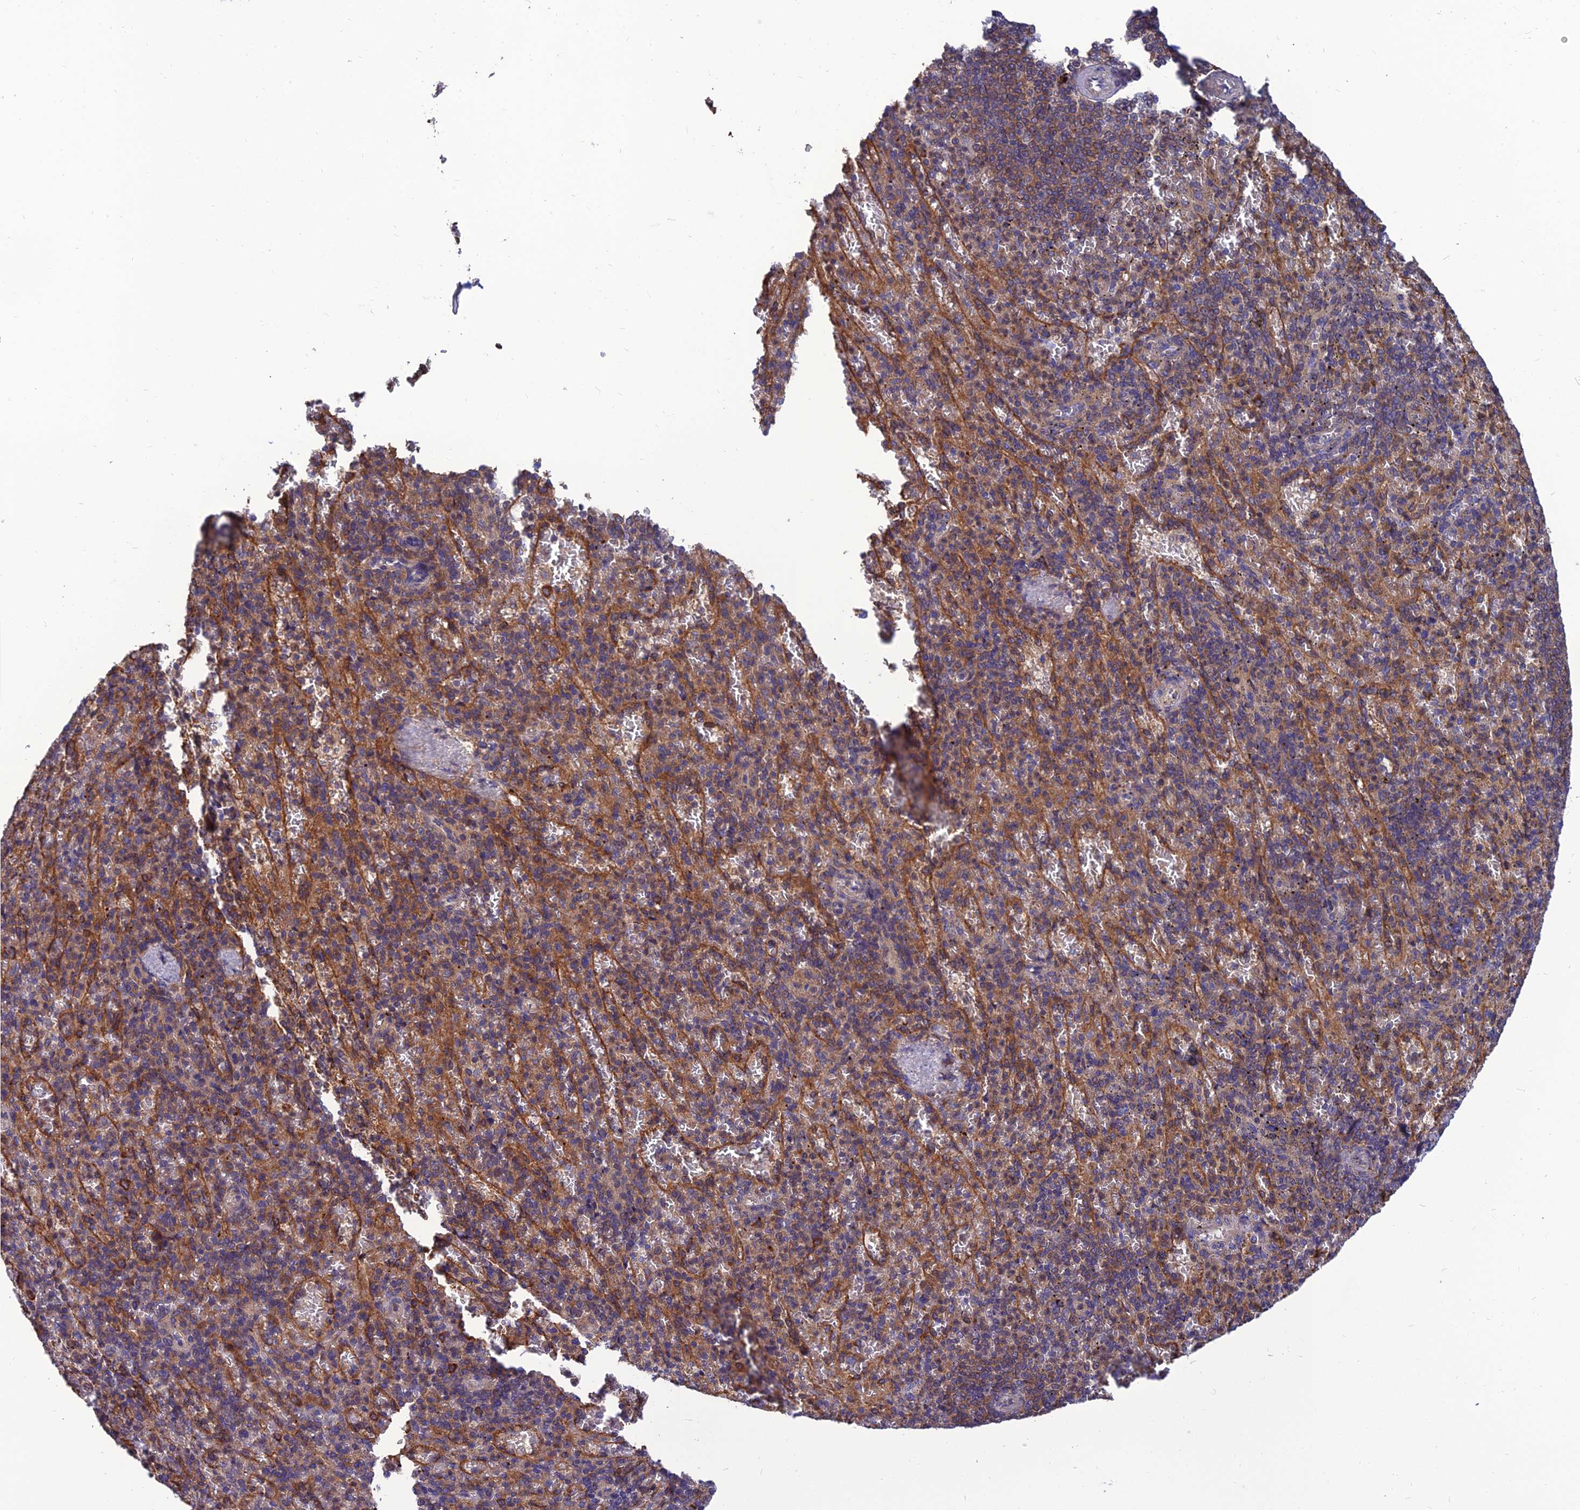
{"staining": {"intensity": "weak", "quantity": "<25%", "location": "cytoplasmic/membranous"}, "tissue": "spleen", "cell_type": "Cells in red pulp", "image_type": "normal", "snomed": [{"axis": "morphology", "description": "Normal tissue, NOS"}, {"axis": "topography", "description": "Spleen"}], "caption": "The image exhibits no significant expression in cells in red pulp of spleen. (Brightfield microscopy of DAB immunohistochemistry at high magnification).", "gene": "UMAD1", "patient": {"sex": "female", "age": 74}}